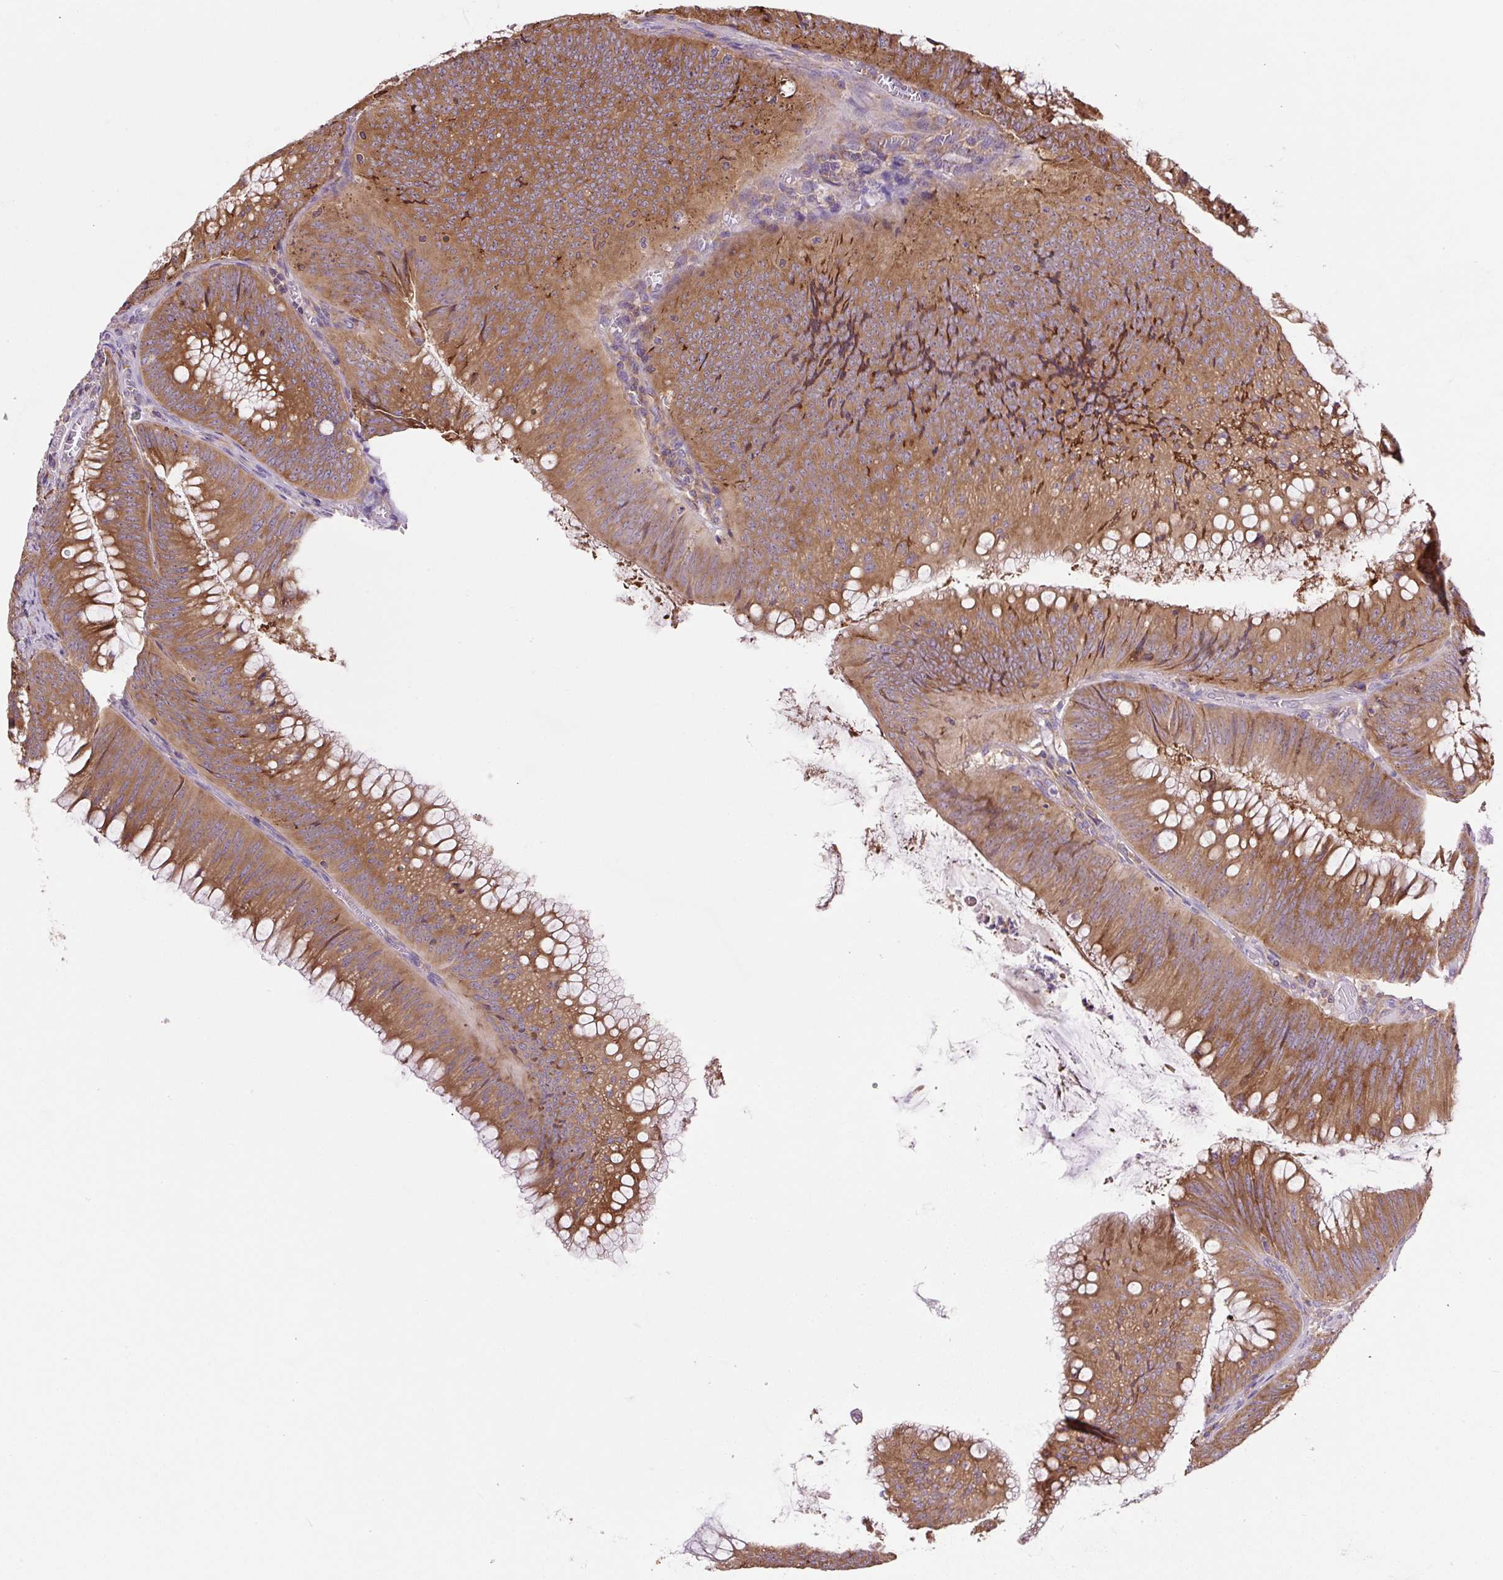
{"staining": {"intensity": "moderate", "quantity": ">75%", "location": "cytoplasmic/membranous"}, "tissue": "colorectal cancer", "cell_type": "Tumor cells", "image_type": "cancer", "snomed": [{"axis": "morphology", "description": "Adenocarcinoma, NOS"}, {"axis": "topography", "description": "Rectum"}], "caption": "Adenocarcinoma (colorectal) was stained to show a protein in brown. There is medium levels of moderate cytoplasmic/membranous positivity in about >75% of tumor cells.", "gene": "RPS23", "patient": {"sex": "female", "age": 72}}